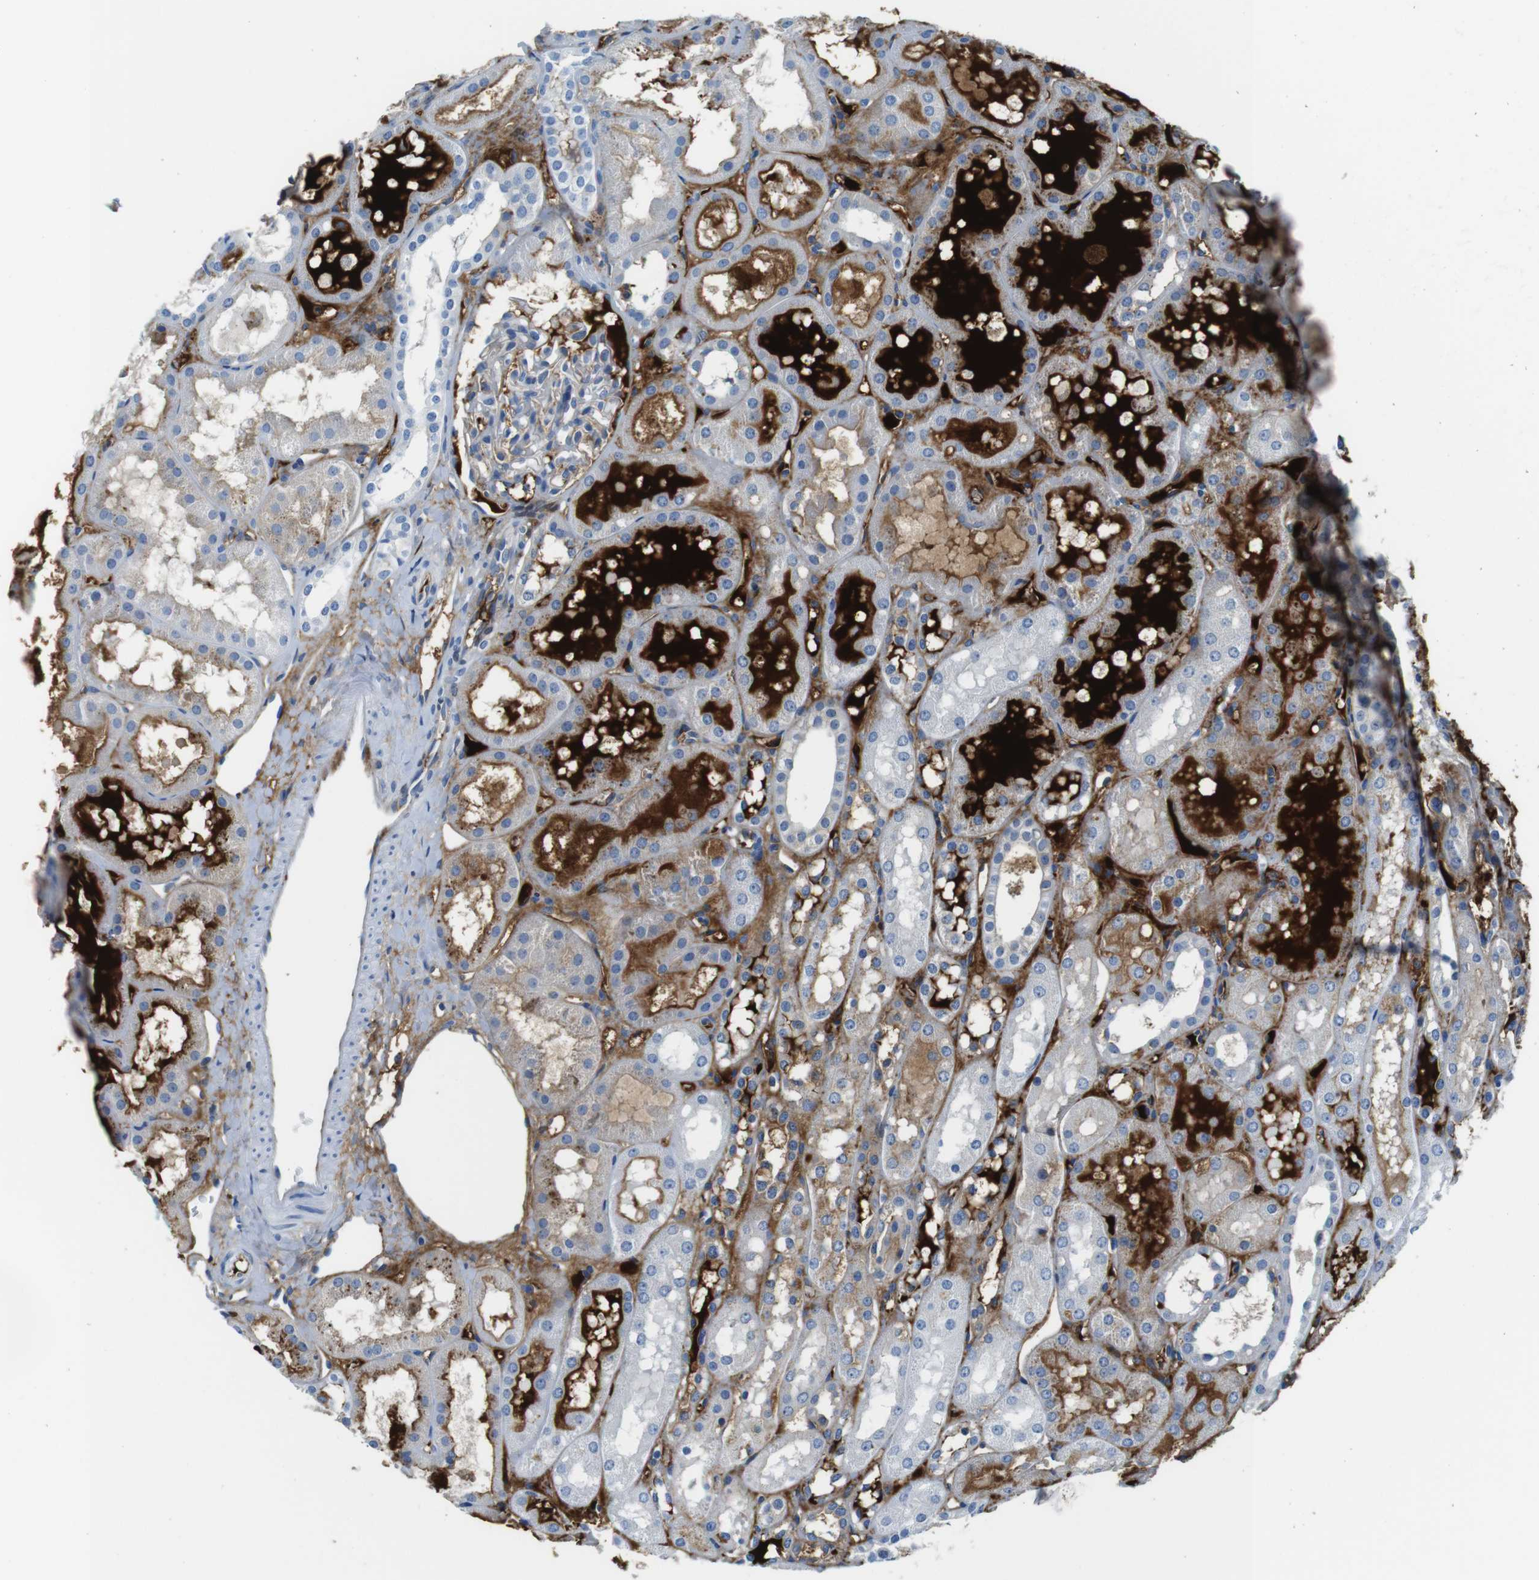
{"staining": {"intensity": "negative", "quantity": "none", "location": "none"}, "tissue": "kidney", "cell_type": "Cells in glomeruli", "image_type": "normal", "snomed": [{"axis": "morphology", "description": "Normal tissue, NOS"}, {"axis": "topography", "description": "Kidney"}, {"axis": "topography", "description": "Urinary bladder"}], "caption": "This is an IHC histopathology image of normal human kidney. There is no positivity in cells in glomeruli.", "gene": "IGKC", "patient": {"sex": "male", "age": 16}}